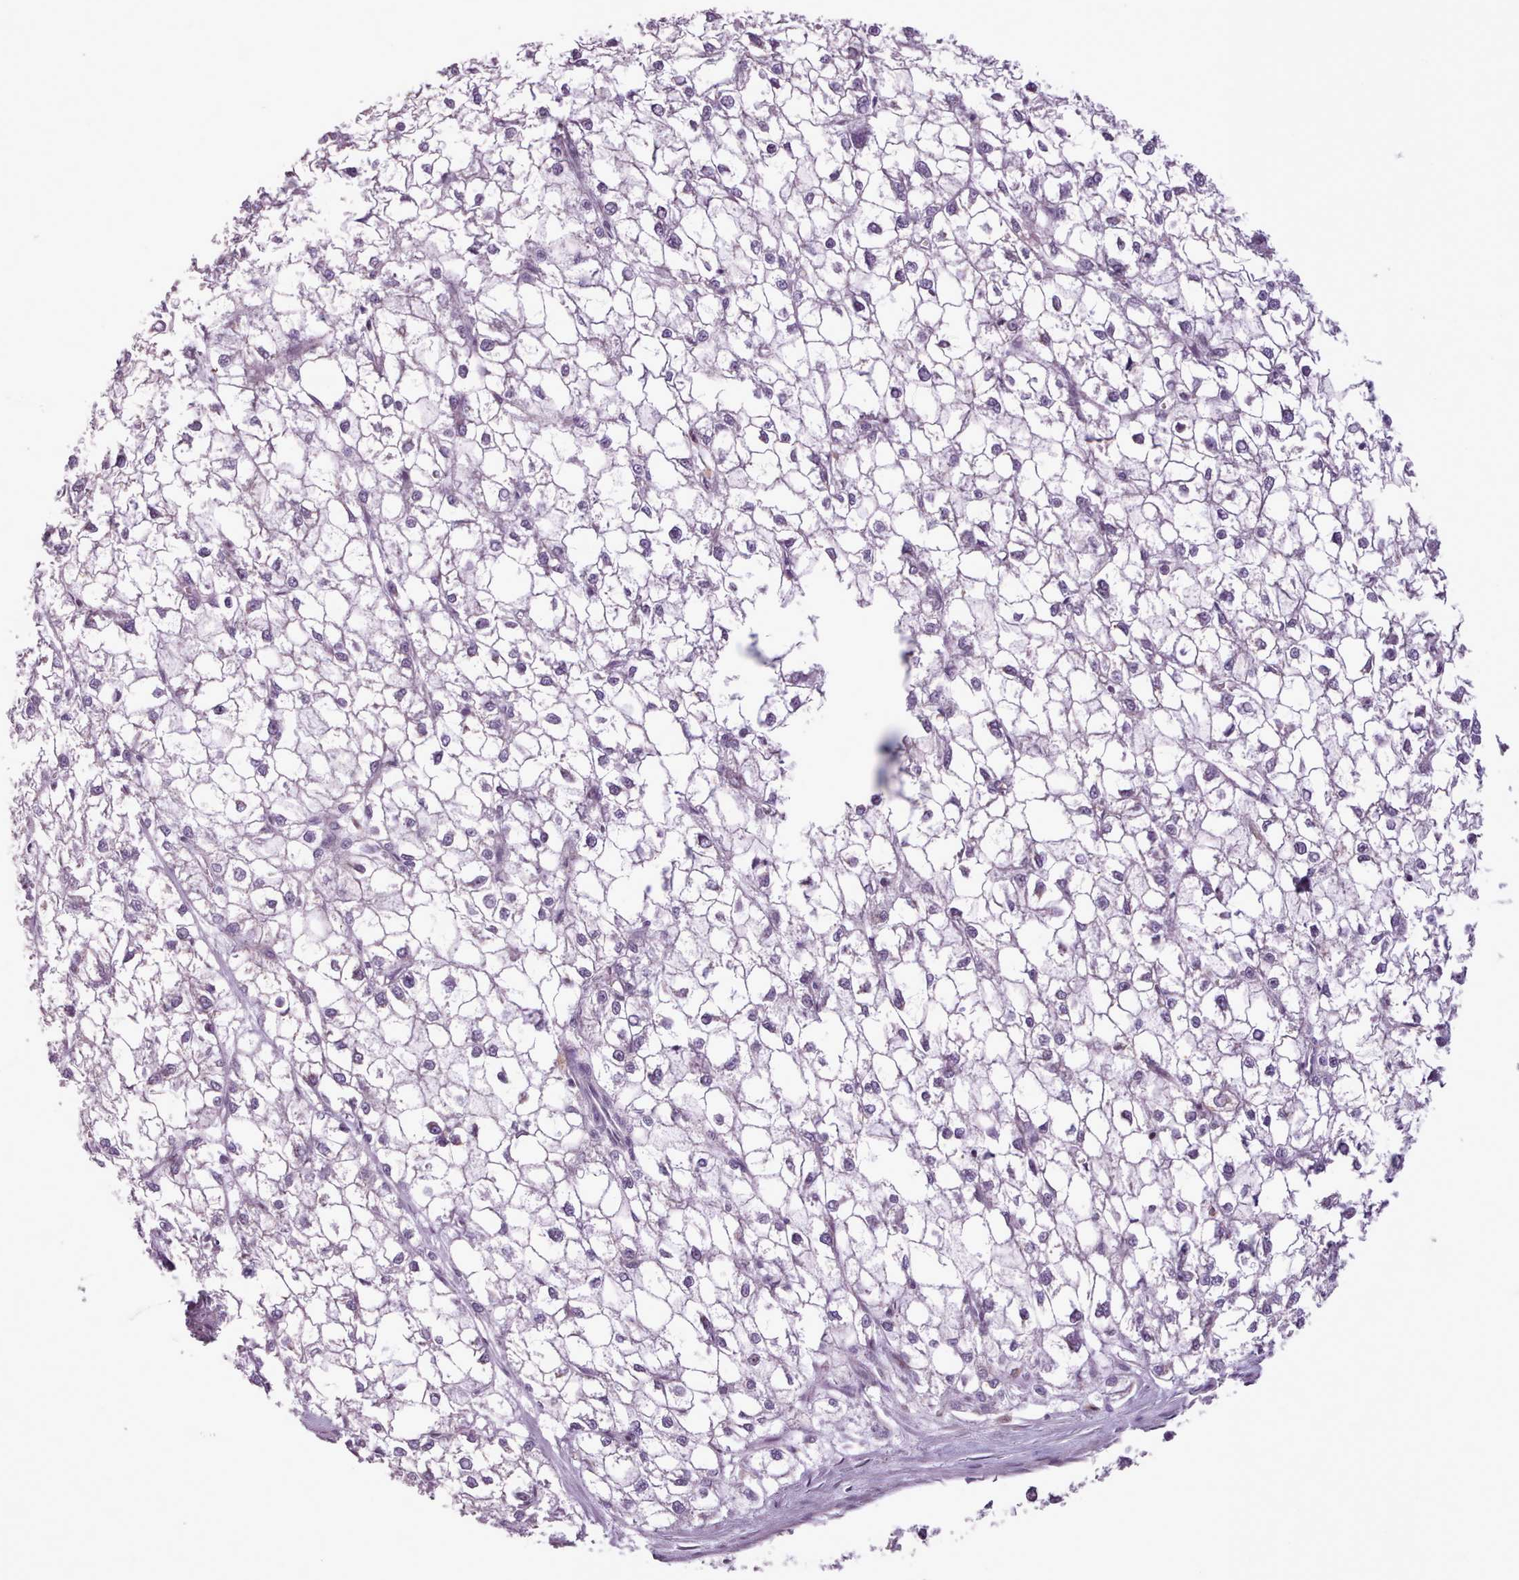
{"staining": {"intensity": "negative", "quantity": "none", "location": "none"}, "tissue": "liver cancer", "cell_type": "Tumor cells", "image_type": "cancer", "snomed": [{"axis": "morphology", "description": "Carcinoma, Hepatocellular, NOS"}, {"axis": "topography", "description": "Liver"}], "caption": "DAB (3,3'-diaminobenzidine) immunohistochemical staining of liver hepatocellular carcinoma demonstrates no significant staining in tumor cells. The staining was performed using DAB to visualize the protein expression in brown, while the nuclei were stained in blue with hematoxylin (Magnification: 20x).", "gene": "SLURP1", "patient": {"sex": "female", "age": 43}}